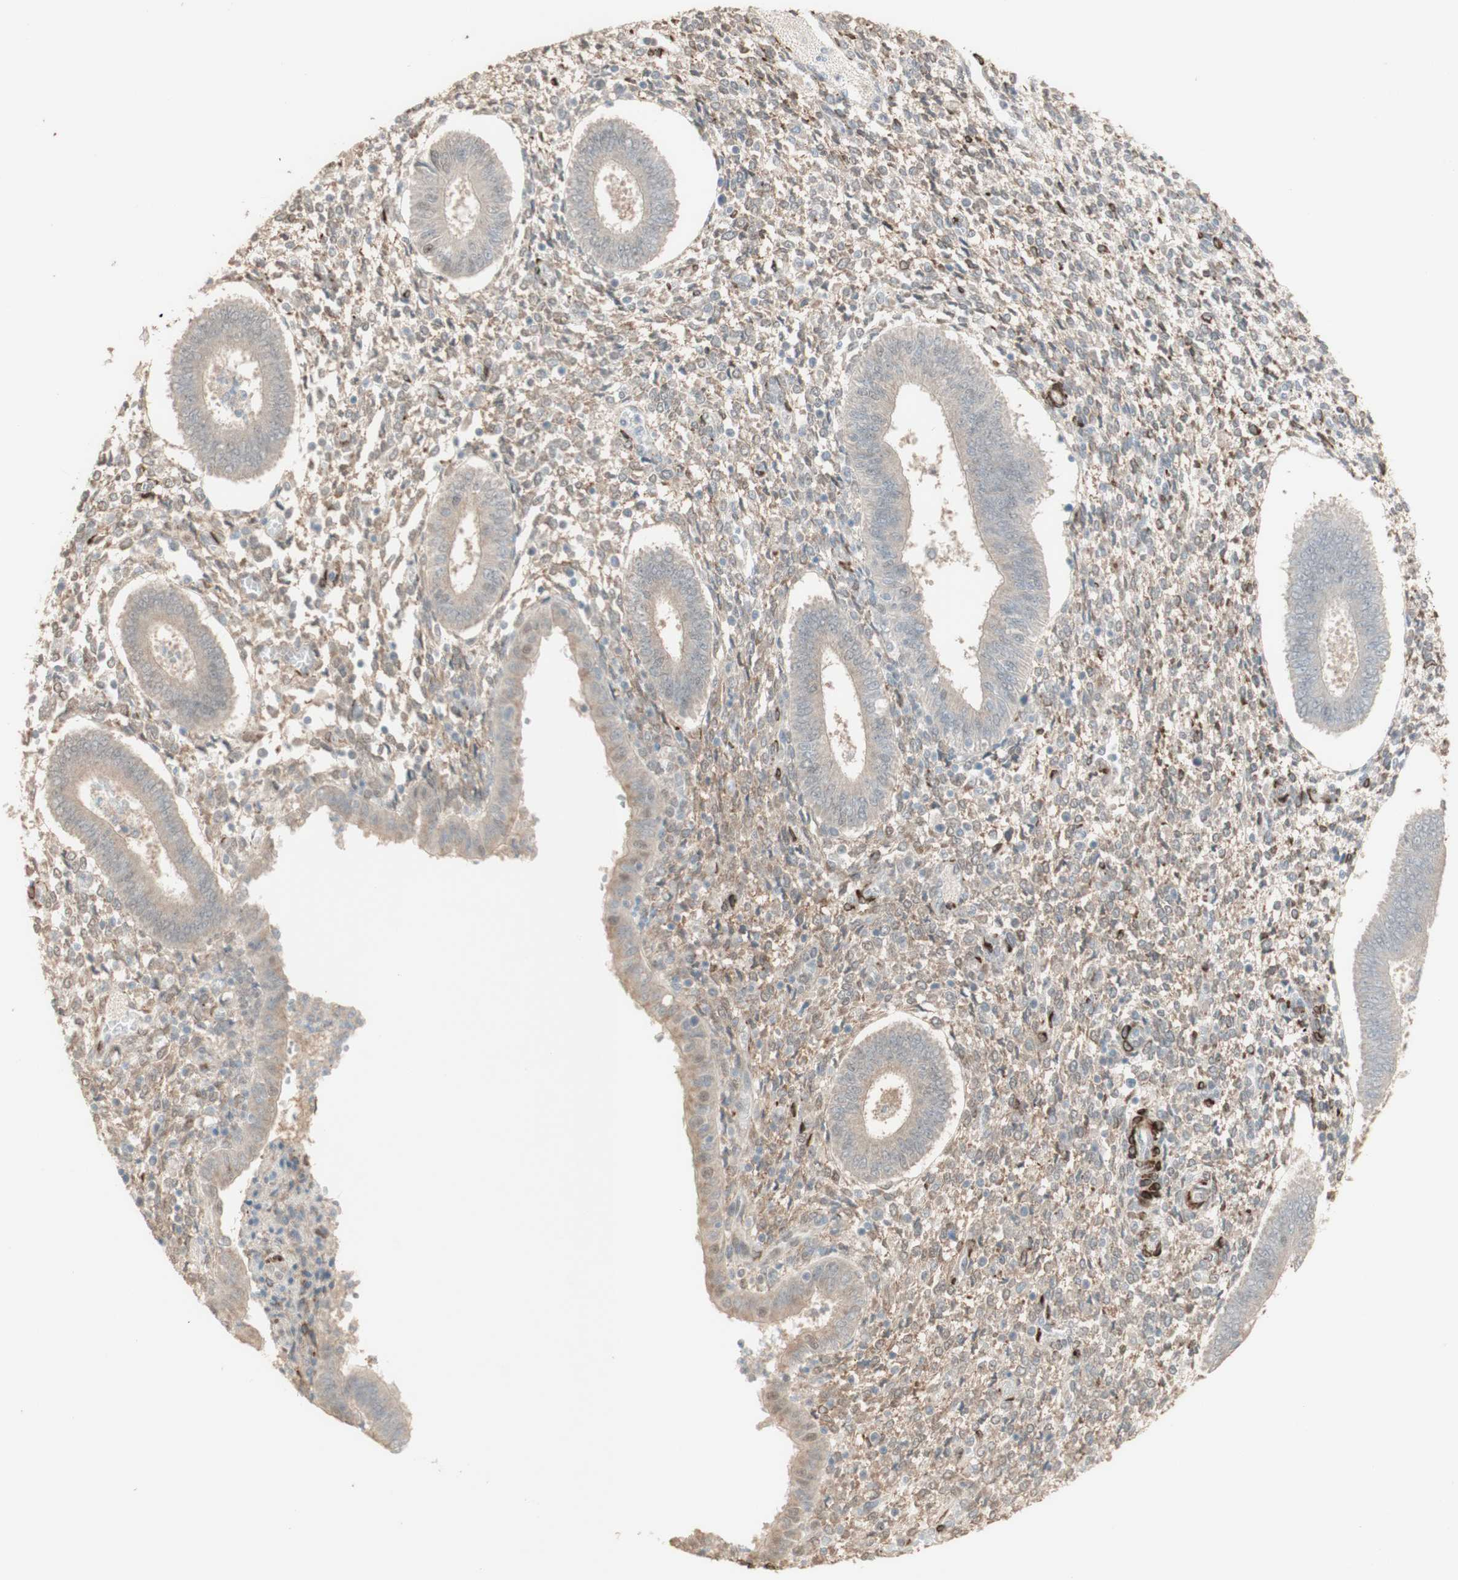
{"staining": {"intensity": "weak", "quantity": ">75%", "location": "cytoplasmic/membranous"}, "tissue": "endometrium", "cell_type": "Cells in endometrial stroma", "image_type": "normal", "snomed": [{"axis": "morphology", "description": "Normal tissue, NOS"}, {"axis": "topography", "description": "Endometrium"}], "caption": "Immunohistochemical staining of benign human endometrium exhibits >75% levels of weak cytoplasmic/membranous protein expression in about >75% of cells in endometrial stroma. Immunohistochemistry stains the protein in brown and the nuclei are stained blue.", "gene": "MUC3A", "patient": {"sex": "female", "age": 35}}